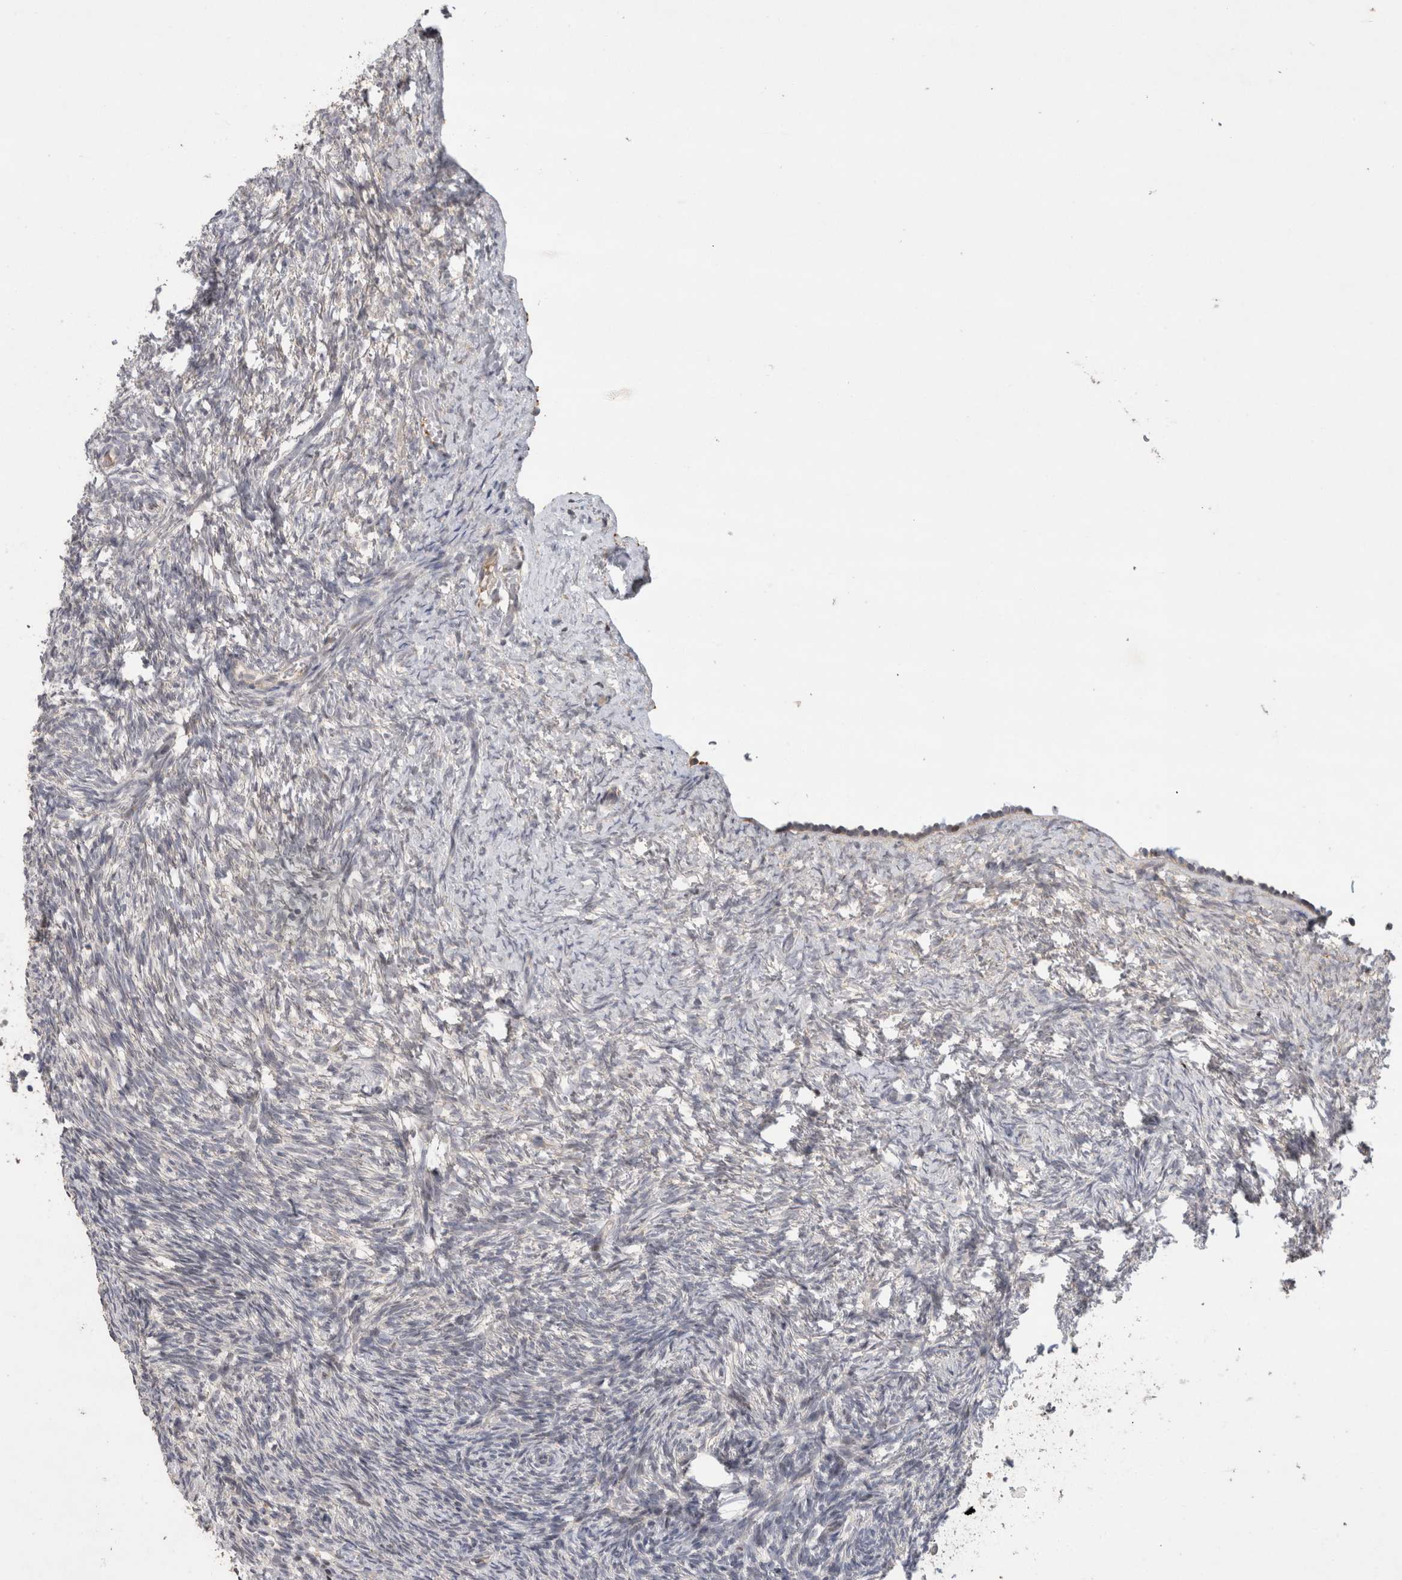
{"staining": {"intensity": "moderate", "quantity": "<25%", "location": "nuclear"}, "tissue": "ovary", "cell_type": "Ovarian stroma cells", "image_type": "normal", "snomed": [{"axis": "morphology", "description": "Normal tissue, NOS"}, {"axis": "topography", "description": "Ovary"}], "caption": "Protein staining of benign ovary displays moderate nuclear expression in about <25% of ovarian stroma cells.", "gene": "C8orf58", "patient": {"sex": "female", "age": 34}}